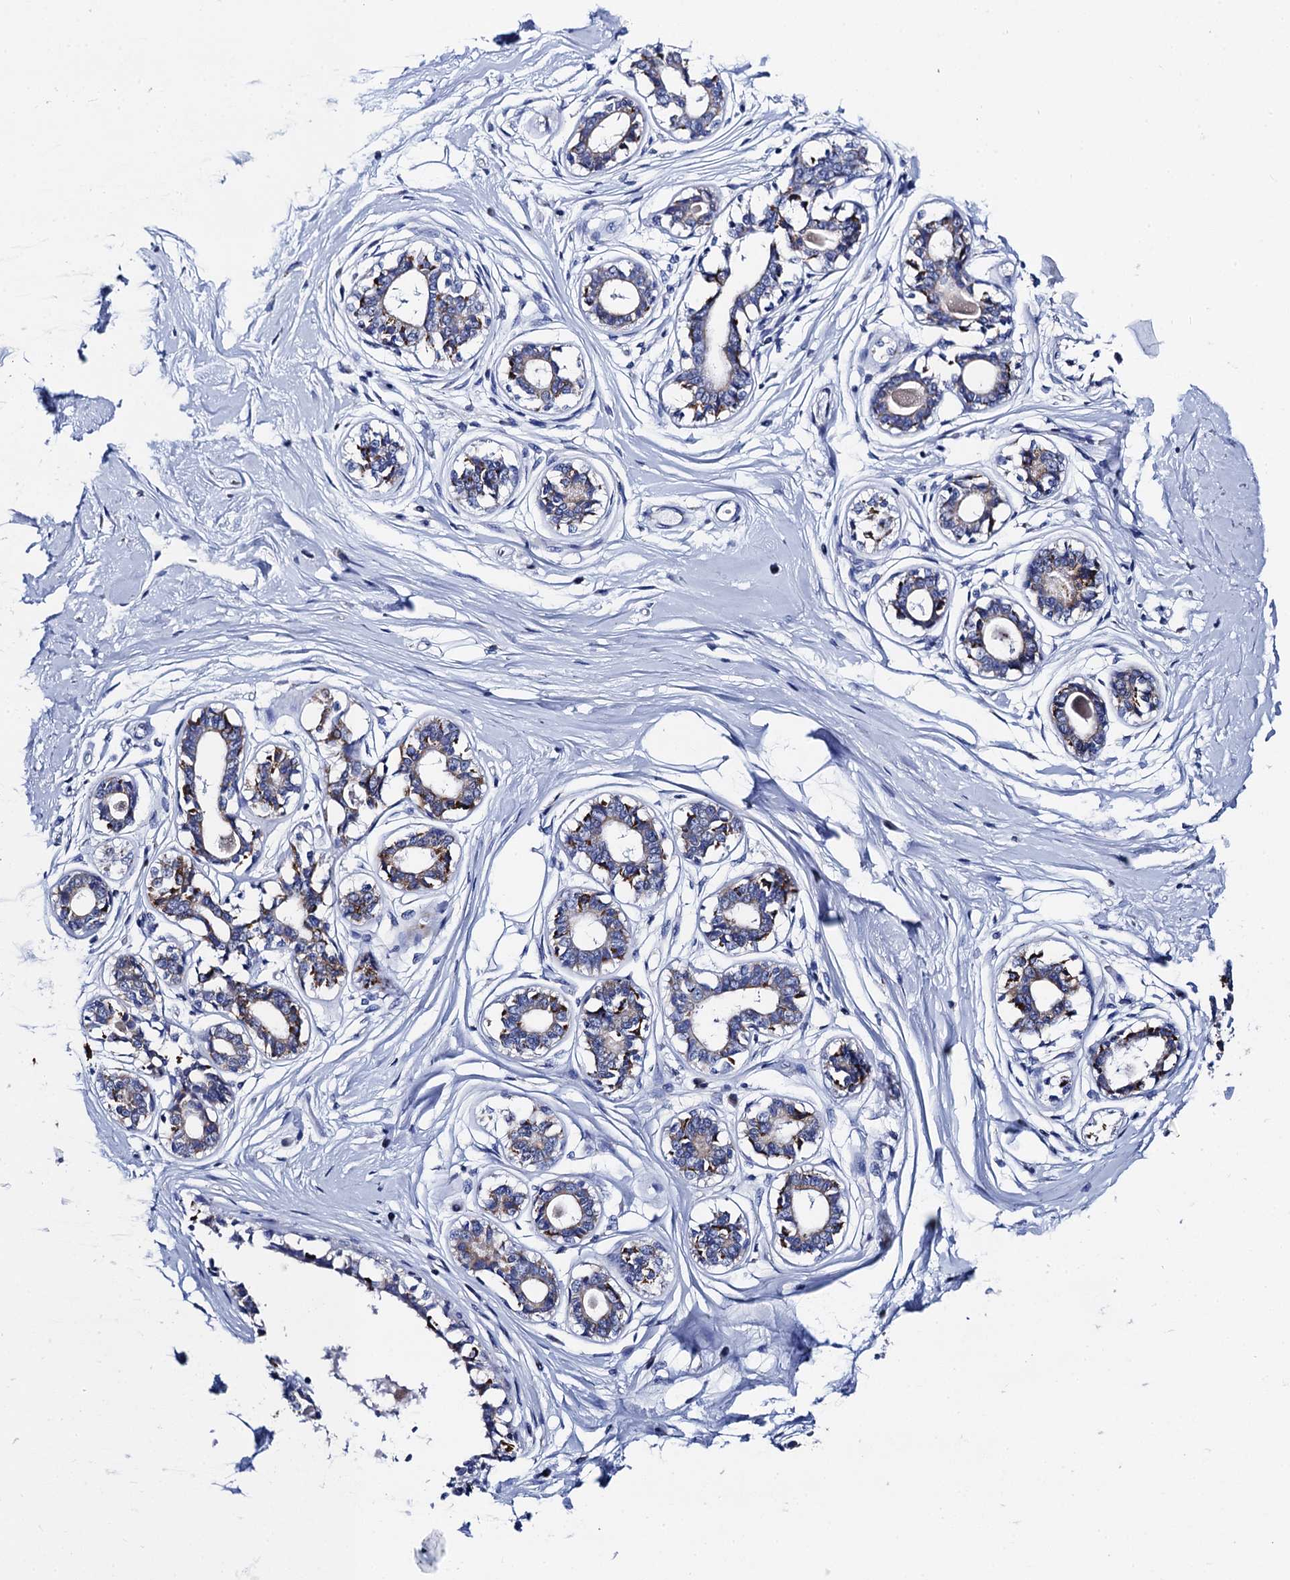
{"staining": {"intensity": "negative", "quantity": "none", "location": "none"}, "tissue": "breast", "cell_type": "Adipocytes", "image_type": "normal", "snomed": [{"axis": "morphology", "description": "Normal tissue, NOS"}, {"axis": "topography", "description": "Breast"}], "caption": "Immunohistochemical staining of unremarkable human breast reveals no significant staining in adipocytes.", "gene": "ACADSB", "patient": {"sex": "female", "age": 45}}